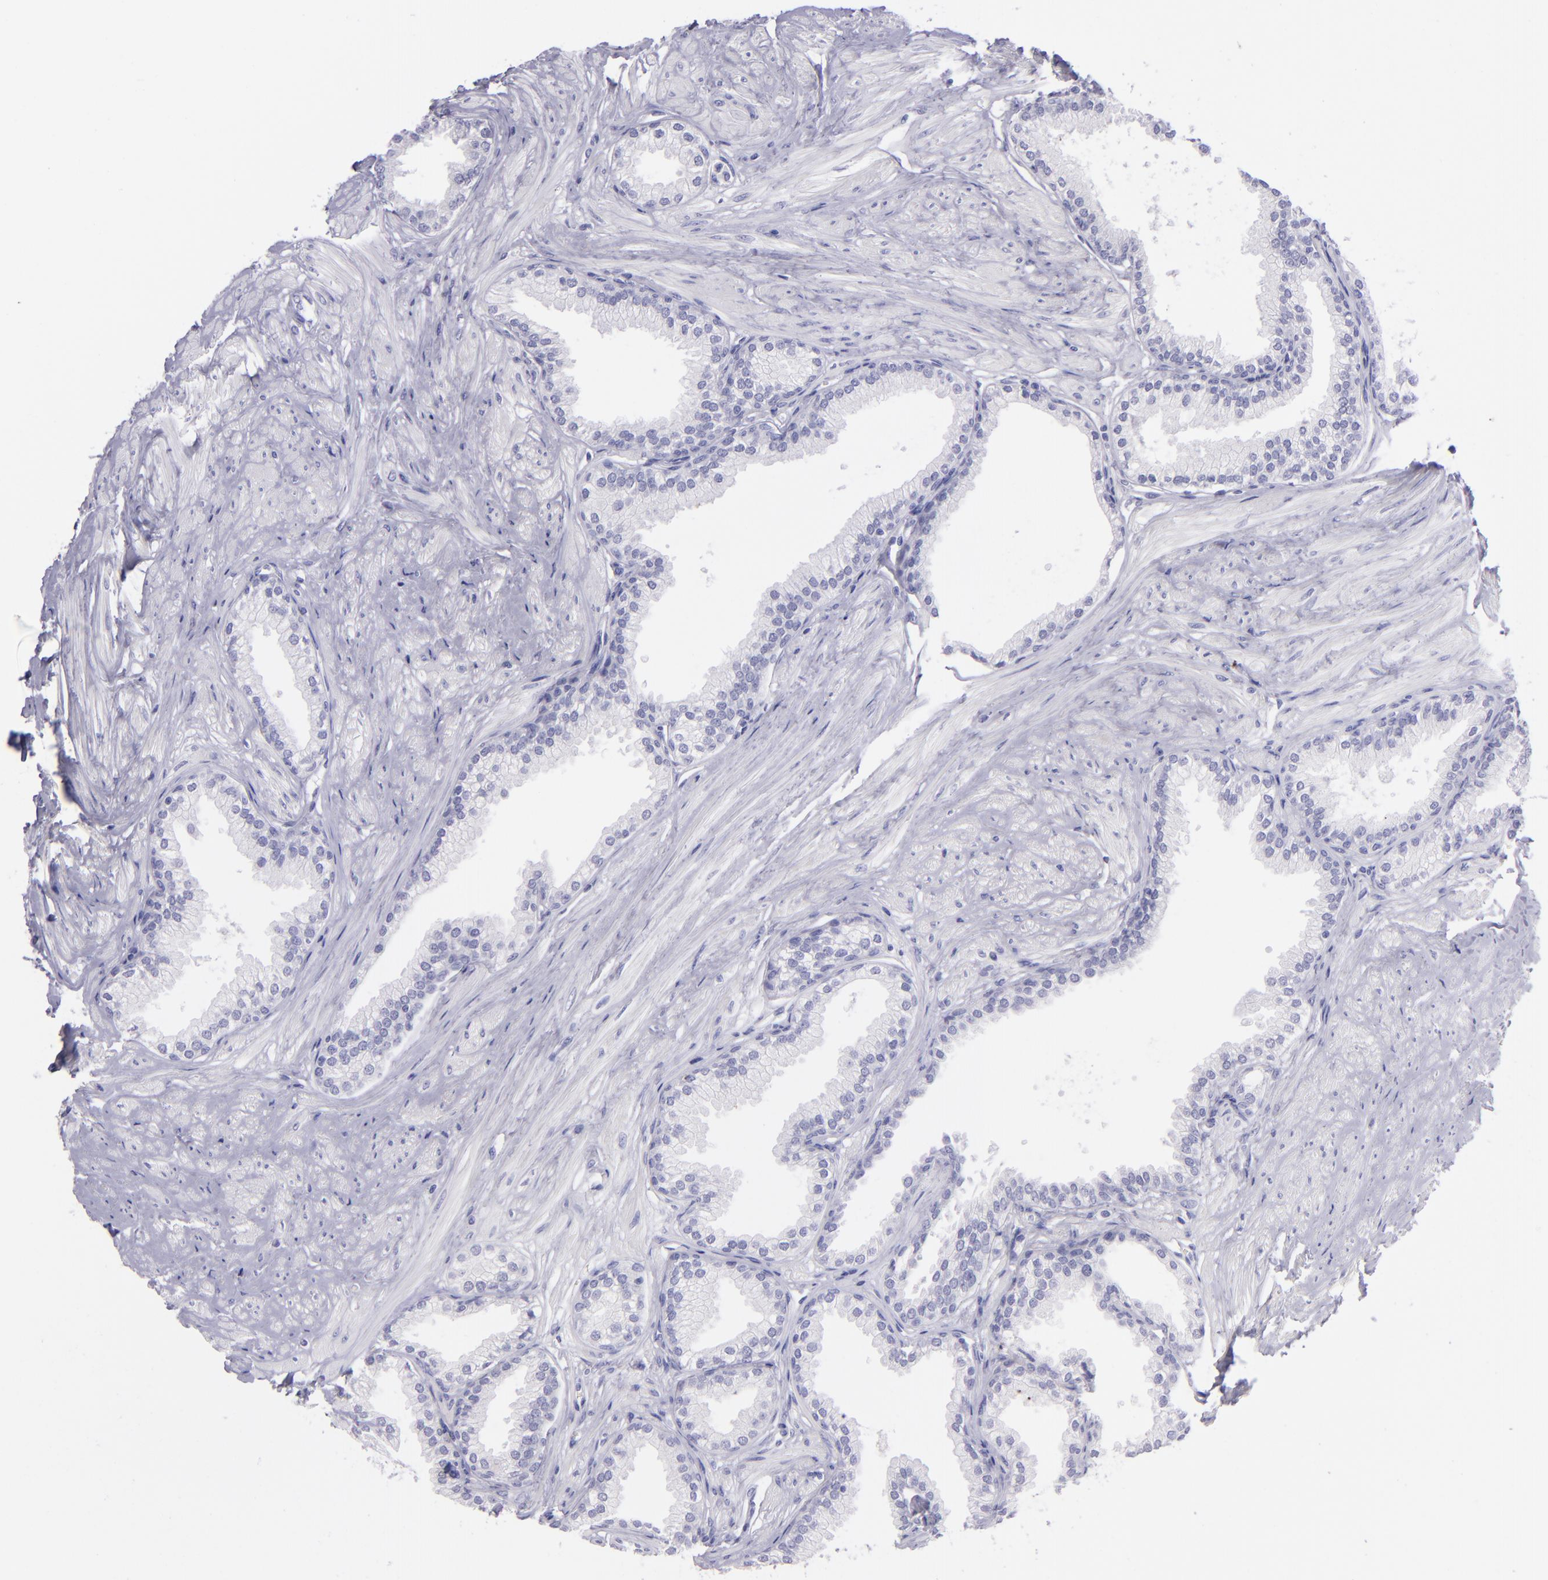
{"staining": {"intensity": "negative", "quantity": "none", "location": "none"}, "tissue": "prostate", "cell_type": "Glandular cells", "image_type": "normal", "snomed": [{"axis": "morphology", "description": "Normal tissue, NOS"}, {"axis": "topography", "description": "Prostate"}], "caption": "Immunohistochemical staining of unremarkable prostate exhibits no significant positivity in glandular cells.", "gene": "TNNT3", "patient": {"sex": "male", "age": 64}}